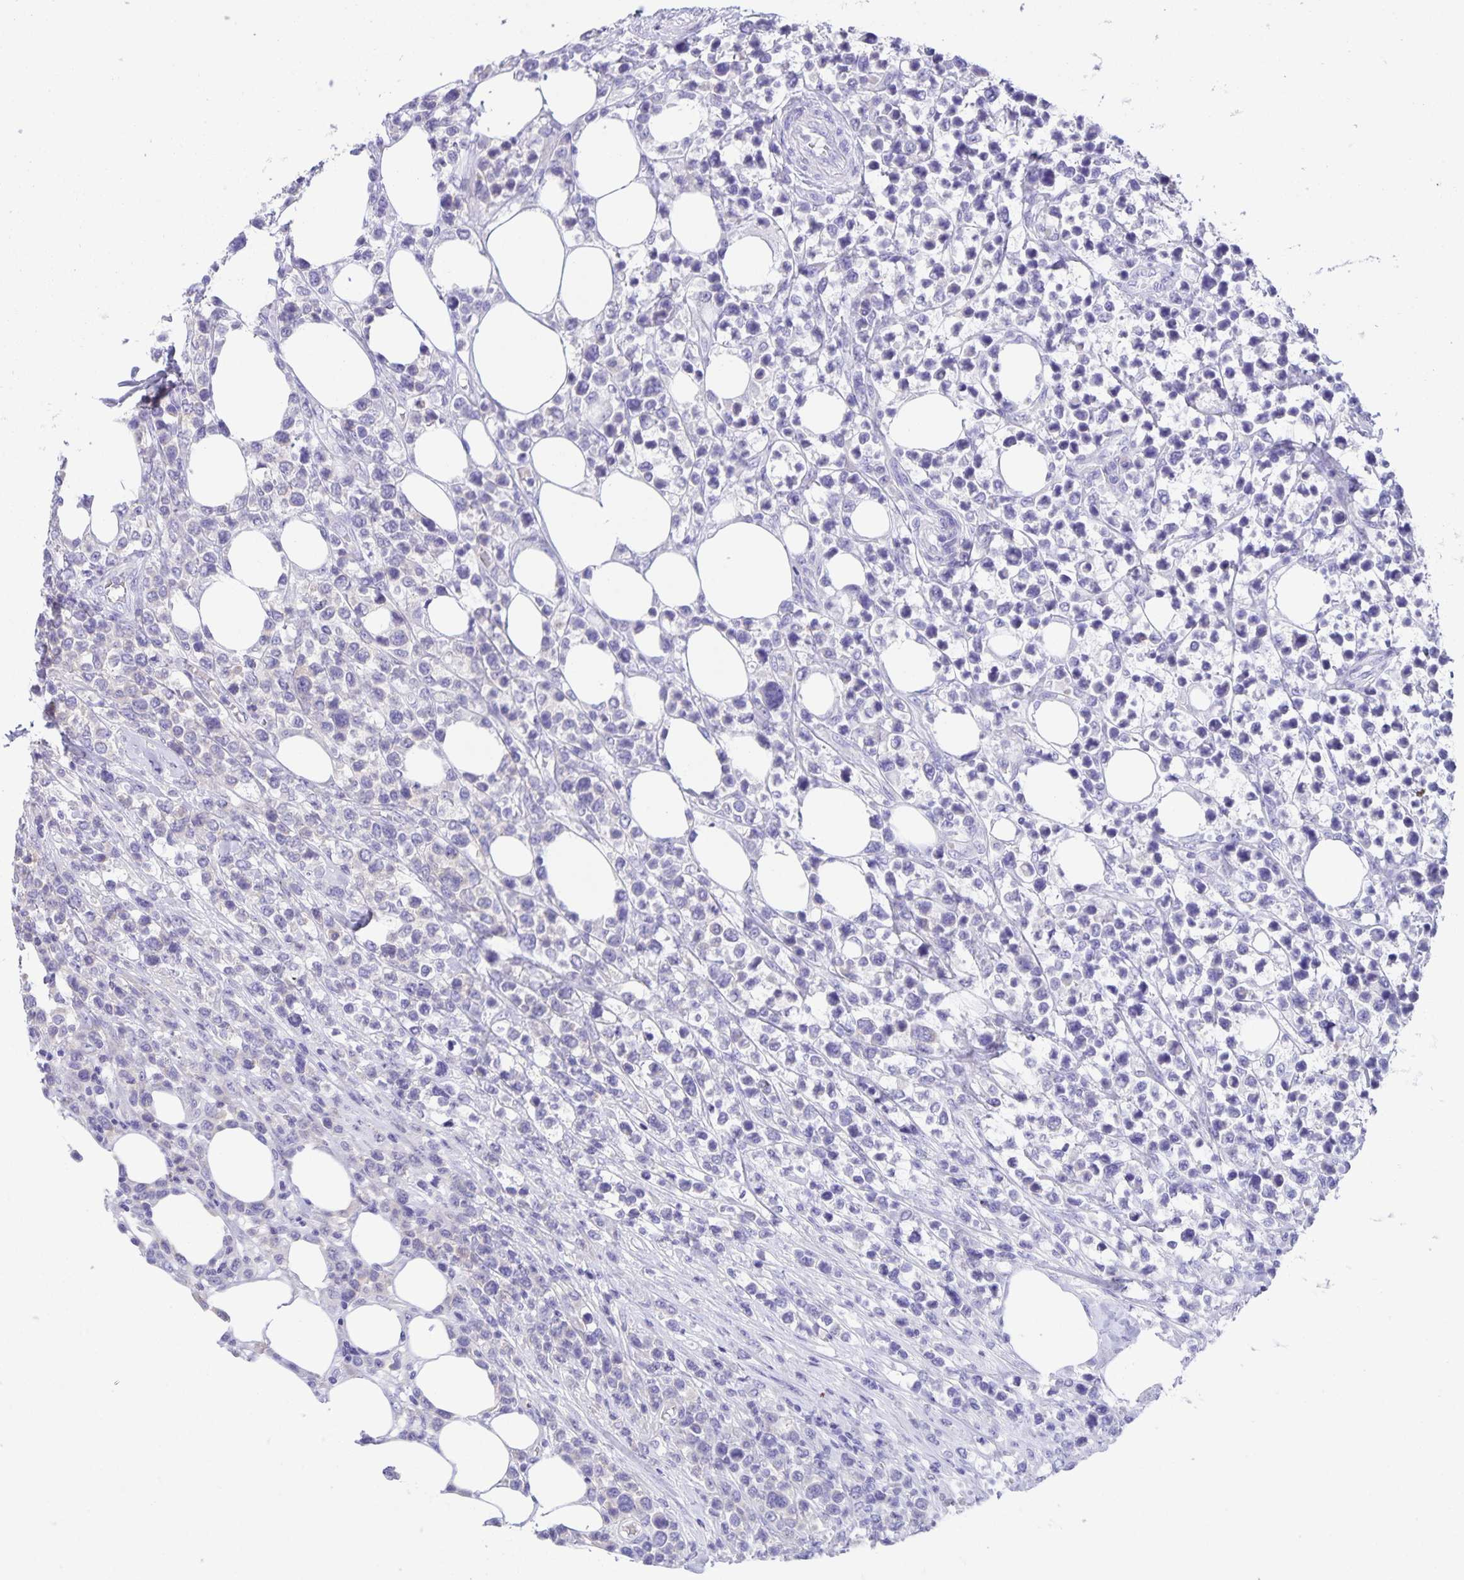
{"staining": {"intensity": "negative", "quantity": "none", "location": "none"}, "tissue": "lymphoma", "cell_type": "Tumor cells", "image_type": "cancer", "snomed": [{"axis": "morphology", "description": "Malignant lymphoma, non-Hodgkin's type, High grade"}, {"axis": "topography", "description": "Soft tissue"}], "caption": "This histopathology image is of high-grade malignant lymphoma, non-Hodgkin's type stained with IHC to label a protein in brown with the nuclei are counter-stained blue. There is no expression in tumor cells.", "gene": "CAPSL", "patient": {"sex": "female", "age": 56}}